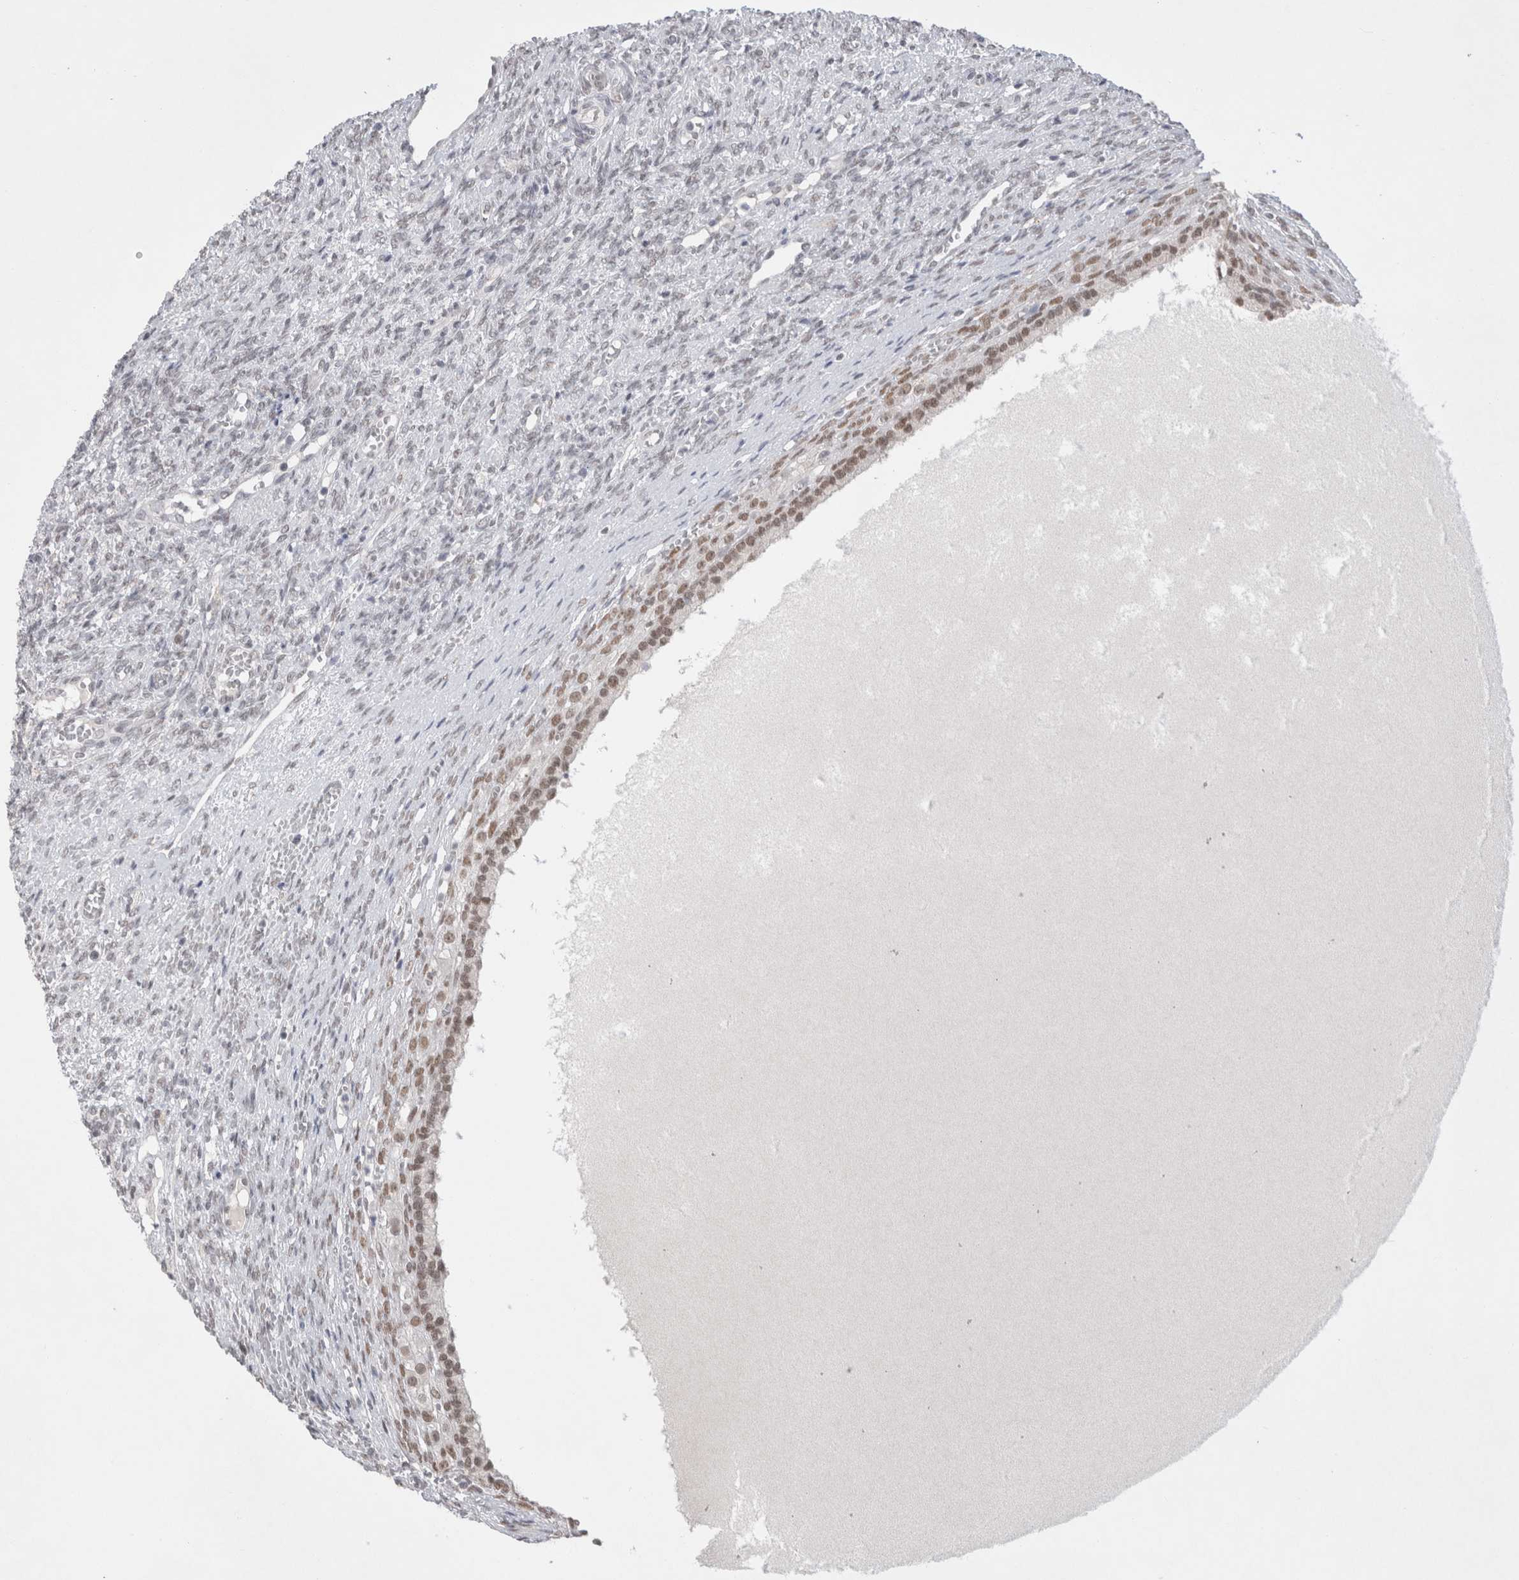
{"staining": {"intensity": "moderate", "quantity": ">75%", "location": "nuclear"}, "tissue": "ovary", "cell_type": "Follicle cells", "image_type": "normal", "snomed": [{"axis": "morphology", "description": "Normal tissue, NOS"}, {"axis": "topography", "description": "Ovary"}], "caption": "DAB (3,3'-diaminobenzidine) immunohistochemical staining of unremarkable human ovary reveals moderate nuclear protein expression in about >75% of follicle cells. (Stains: DAB (3,3'-diaminobenzidine) in brown, nuclei in blue, Microscopy: brightfield microscopy at high magnification).", "gene": "RECQL4", "patient": {"sex": "female", "age": 41}}